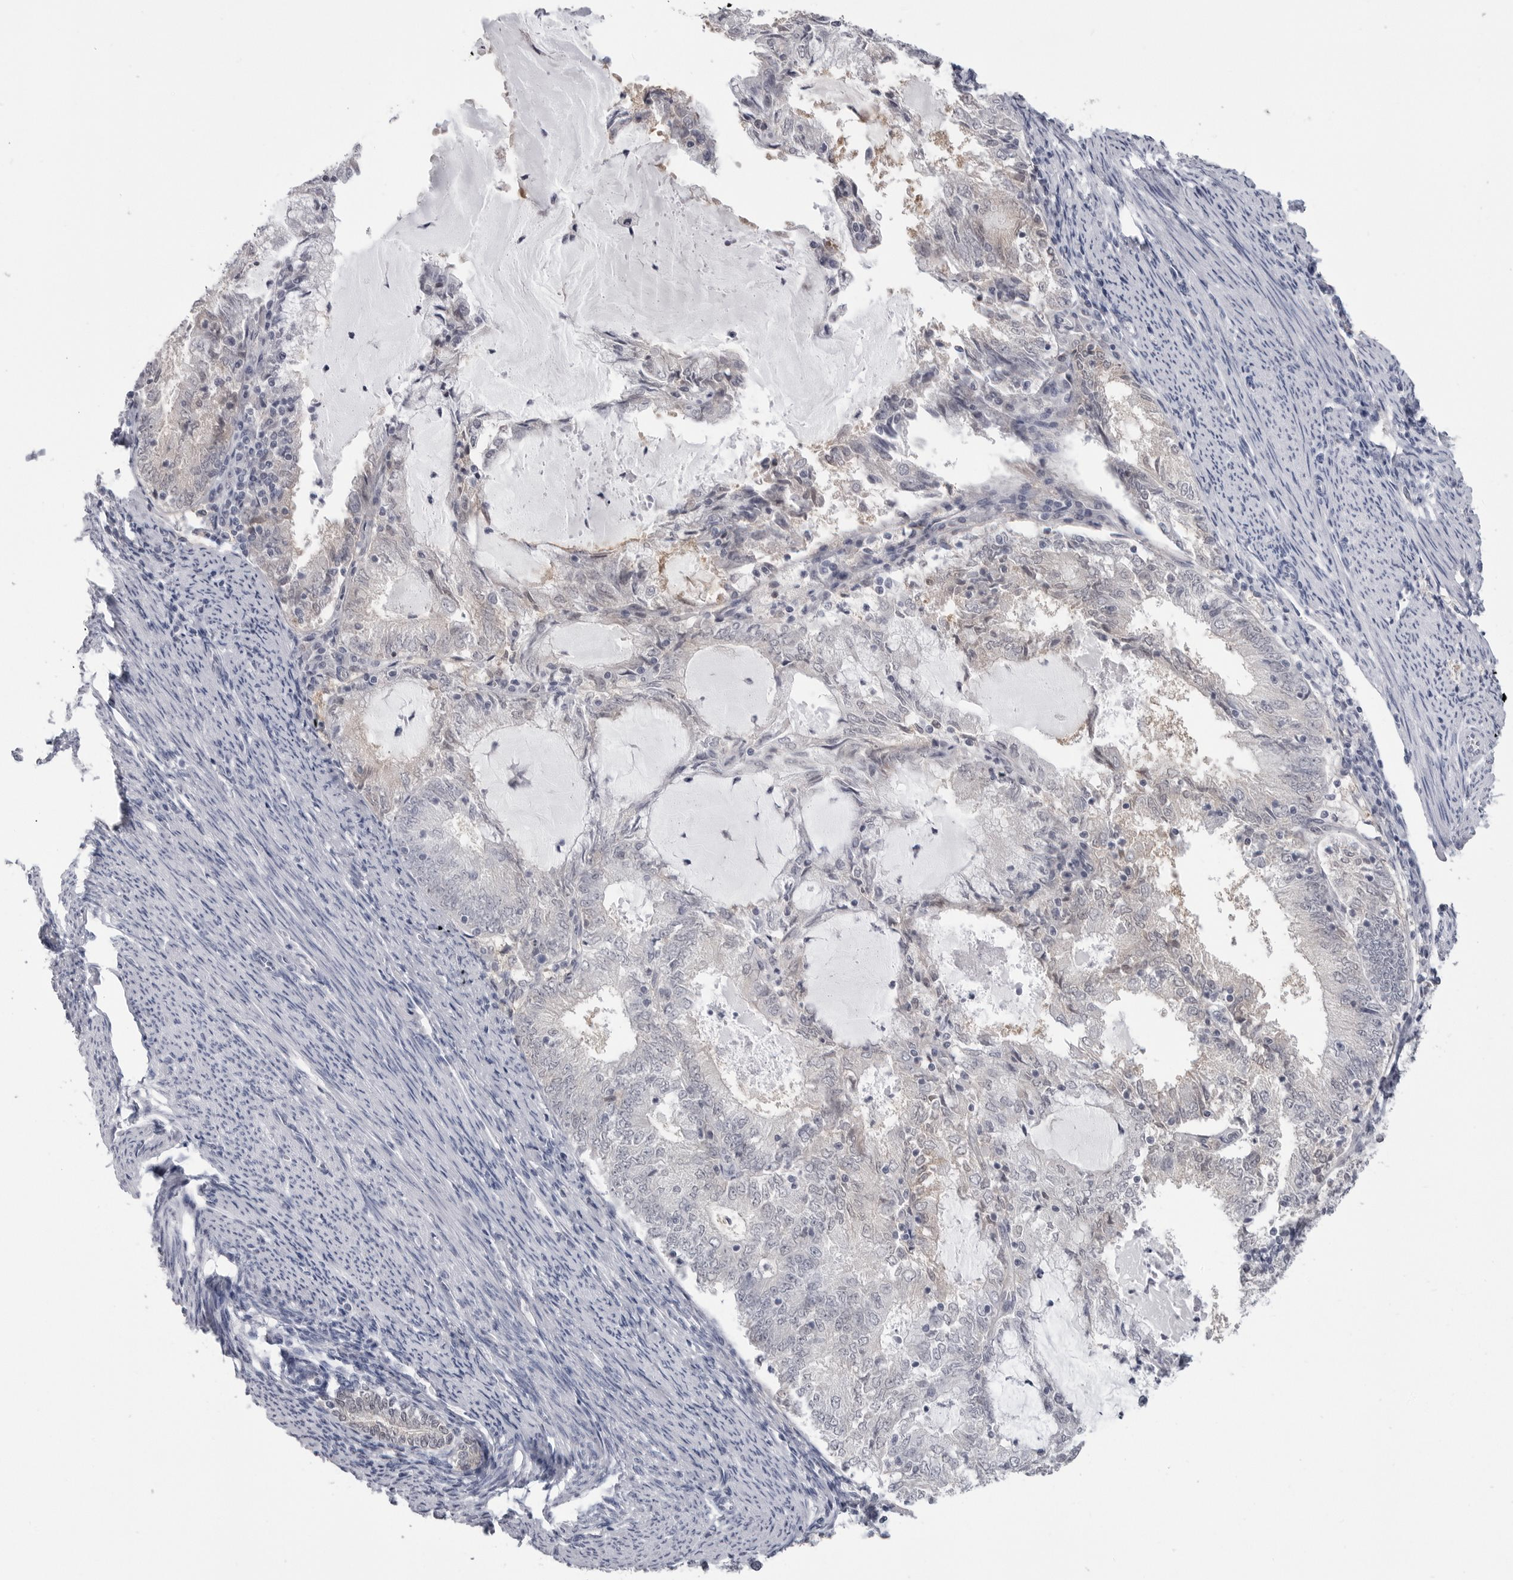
{"staining": {"intensity": "negative", "quantity": "none", "location": "none"}, "tissue": "endometrial cancer", "cell_type": "Tumor cells", "image_type": "cancer", "snomed": [{"axis": "morphology", "description": "Adenocarcinoma, NOS"}, {"axis": "topography", "description": "Endometrium"}], "caption": "Tumor cells show no significant protein staining in endometrial cancer. Nuclei are stained in blue.", "gene": "PNPO", "patient": {"sex": "female", "age": 57}}